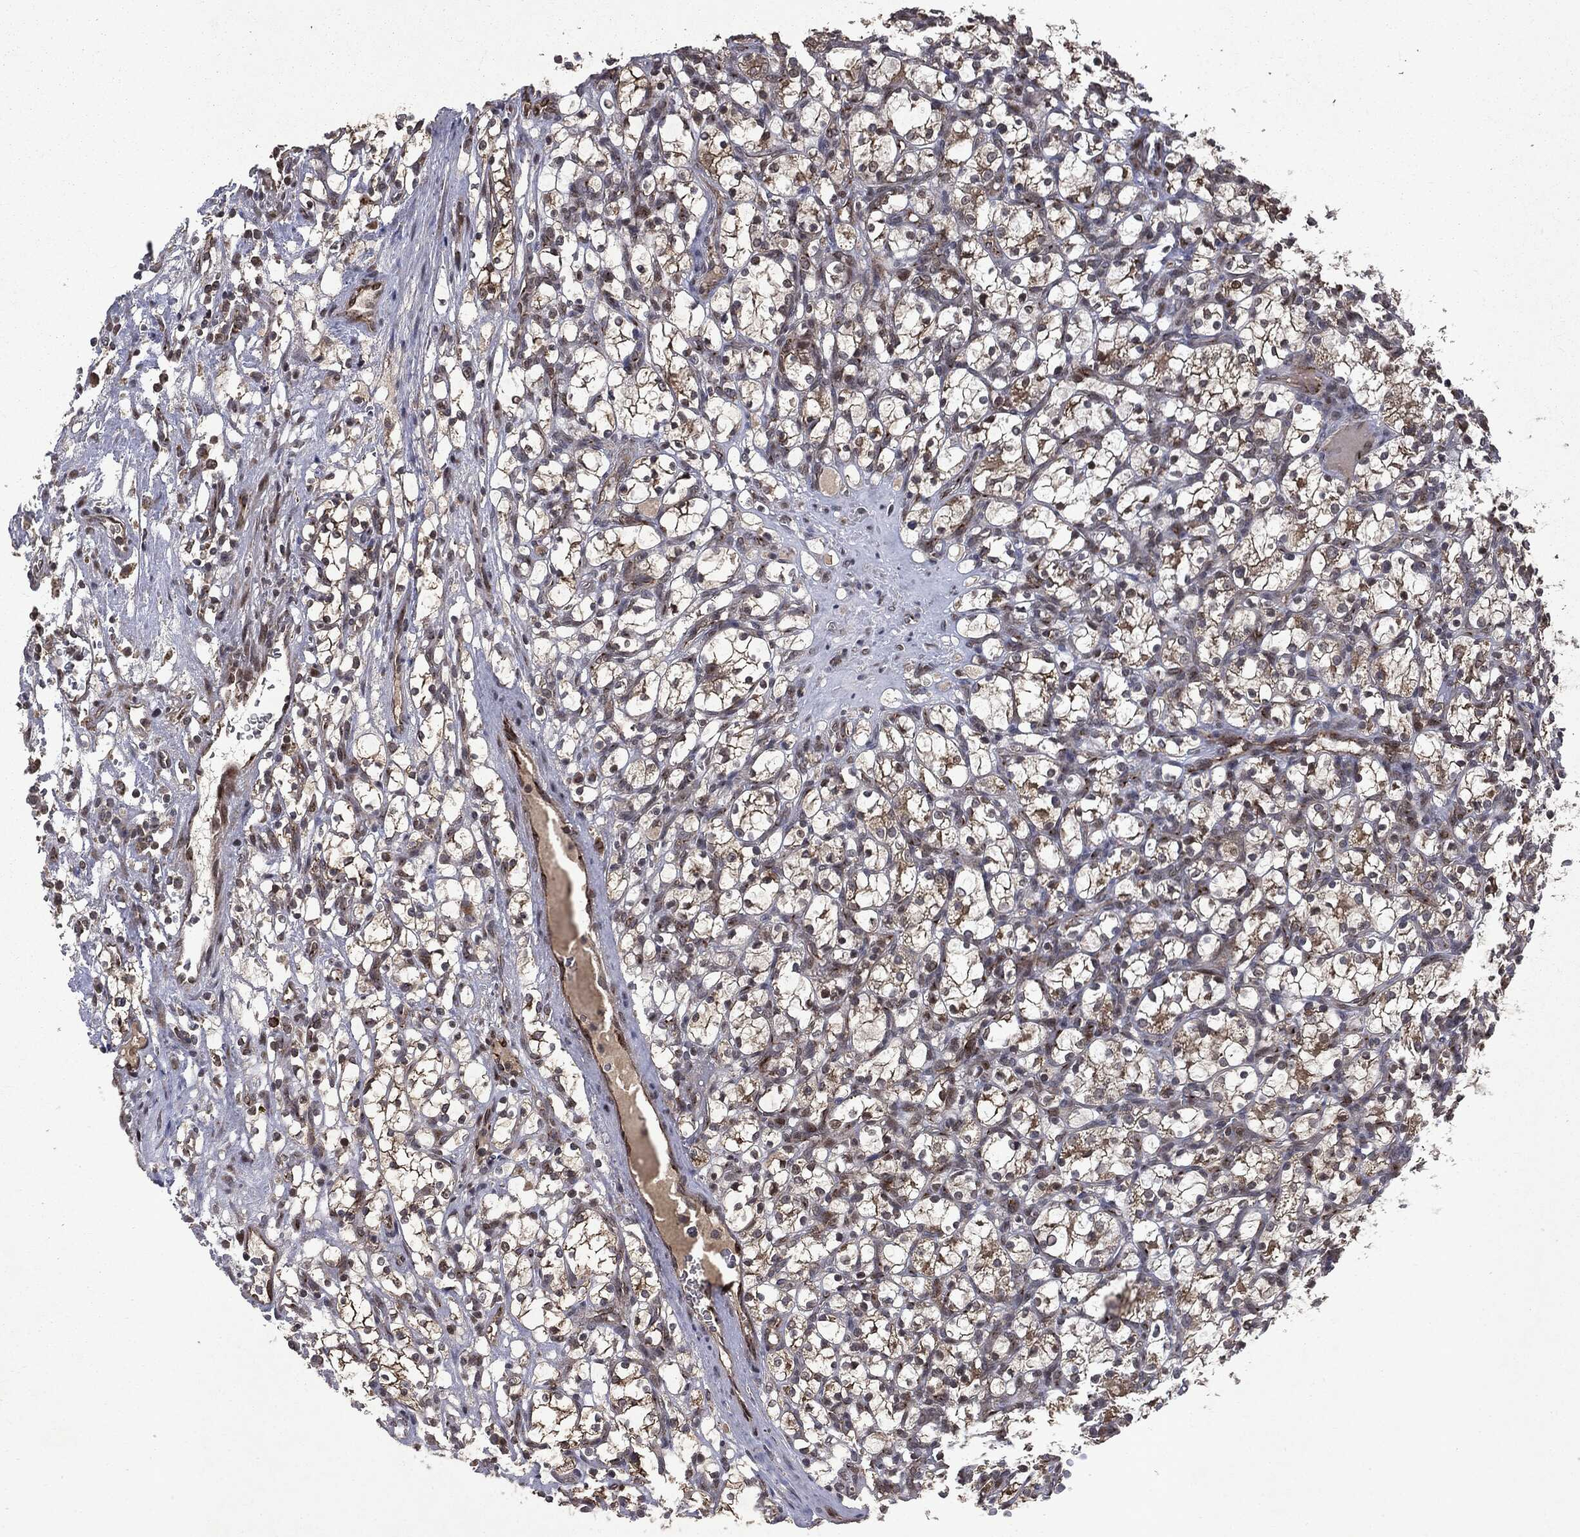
{"staining": {"intensity": "strong", "quantity": "<25%", "location": "cytoplasmic/membranous"}, "tissue": "renal cancer", "cell_type": "Tumor cells", "image_type": "cancer", "snomed": [{"axis": "morphology", "description": "Adenocarcinoma, NOS"}, {"axis": "topography", "description": "Kidney"}], "caption": "Immunohistochemistry (IHC) micrograph of human adenocarcinoma (renal) stained for a protein (brown), which reveals medium levels of strong cytoplasmic/membranous staining in about <25% of tumor cells.", "gene": "PLPPR2", "patient": {"sex": "female", "age": 69}}